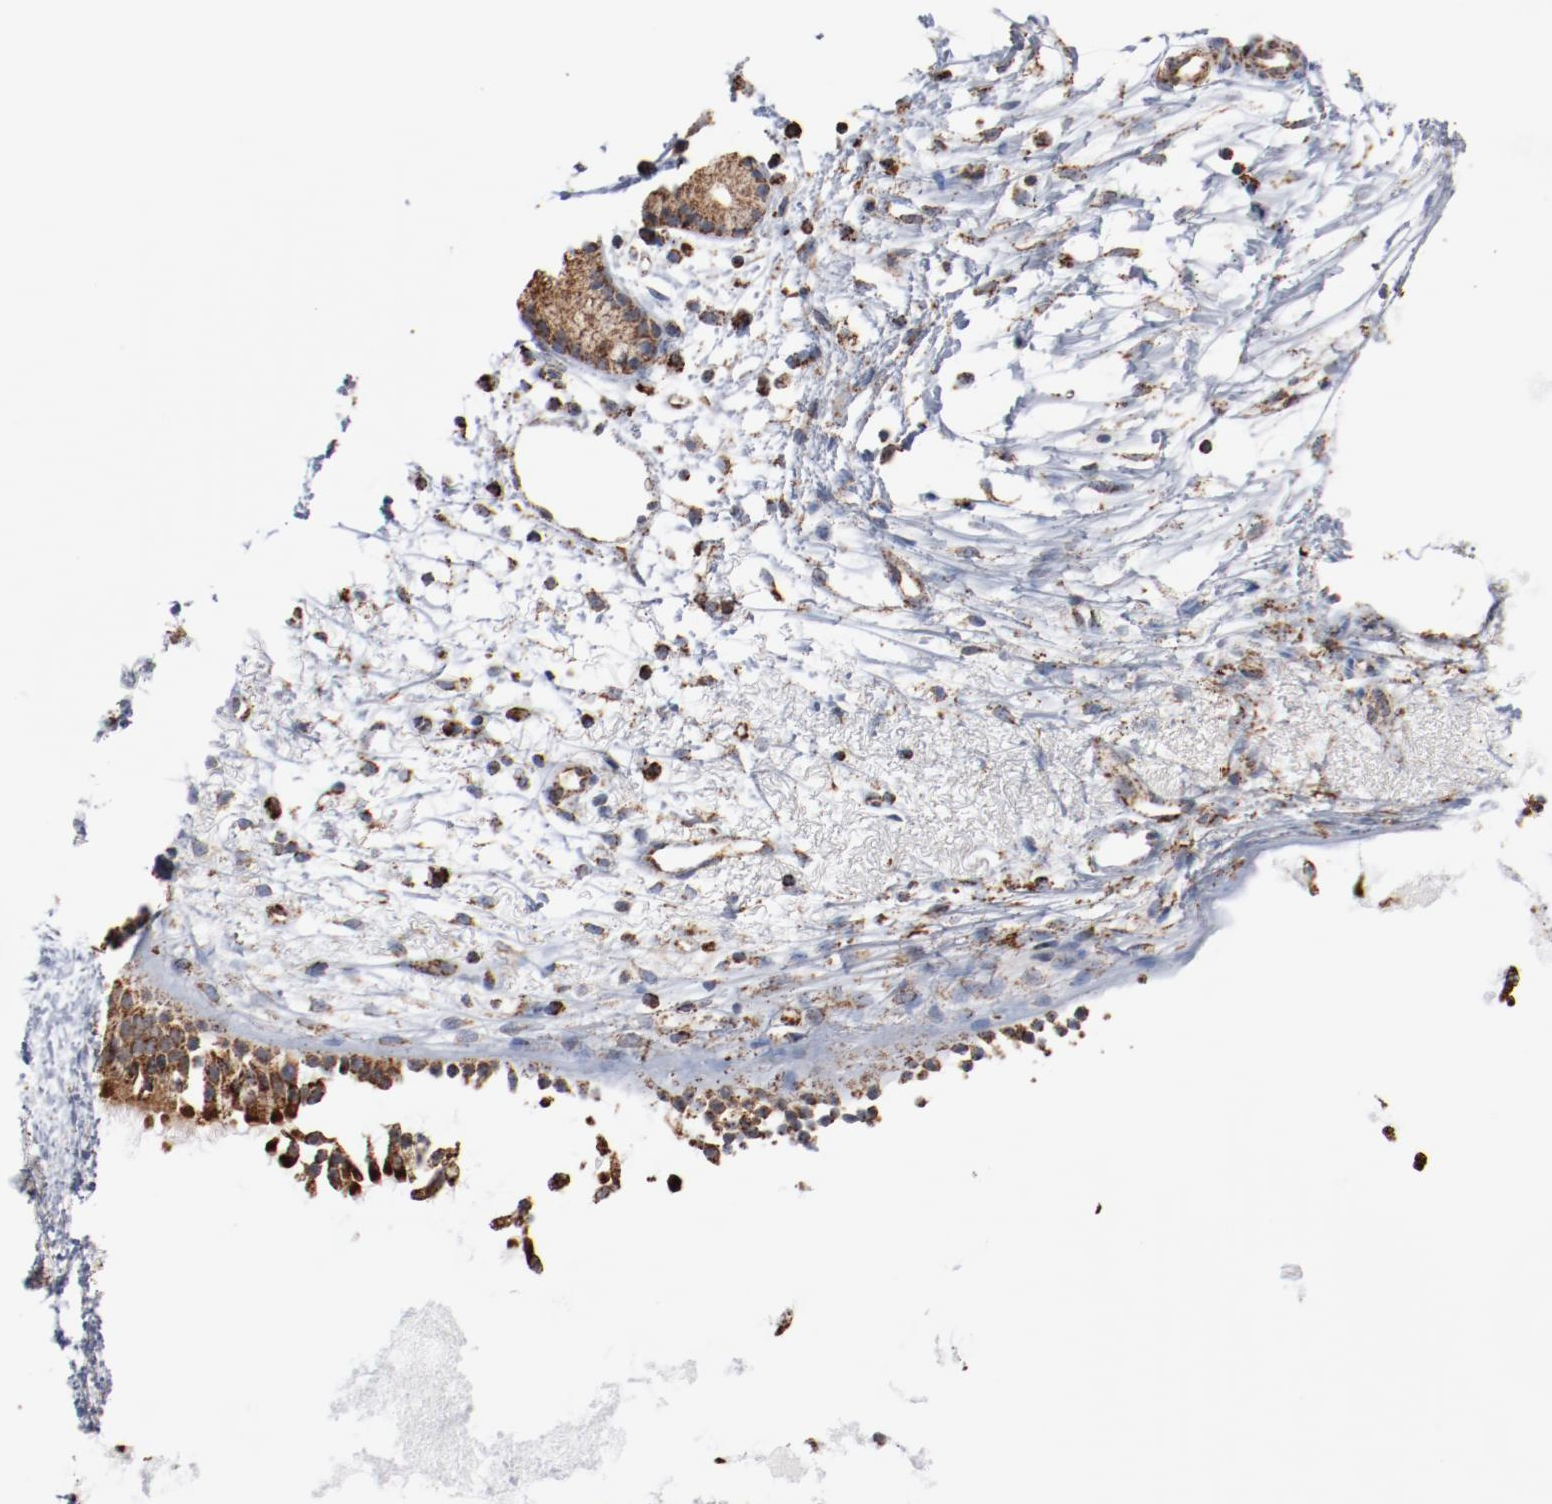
{"staining": {"intensity": "strong", "quantity": ">75%", "location": "cytoplasmic/membranous"}, "tissue": "nasopharynx", "cell_type": "Respiratory epithelial cells", "image_type": "normal", "snomed": [{"axis": "morphology", "description": "Normal tissue, NOS"}, {"axis": "topography", "description": "Nasopharynx"}], "caption": "This is a photomicrograph of IHC staining of normal nasopharynx, which shows strong staining in the cytoplasmic/membranous of respiratory epithelial cells.", "gene": "NDUFS4", "patient": {"sex": "male", "age": 21}}